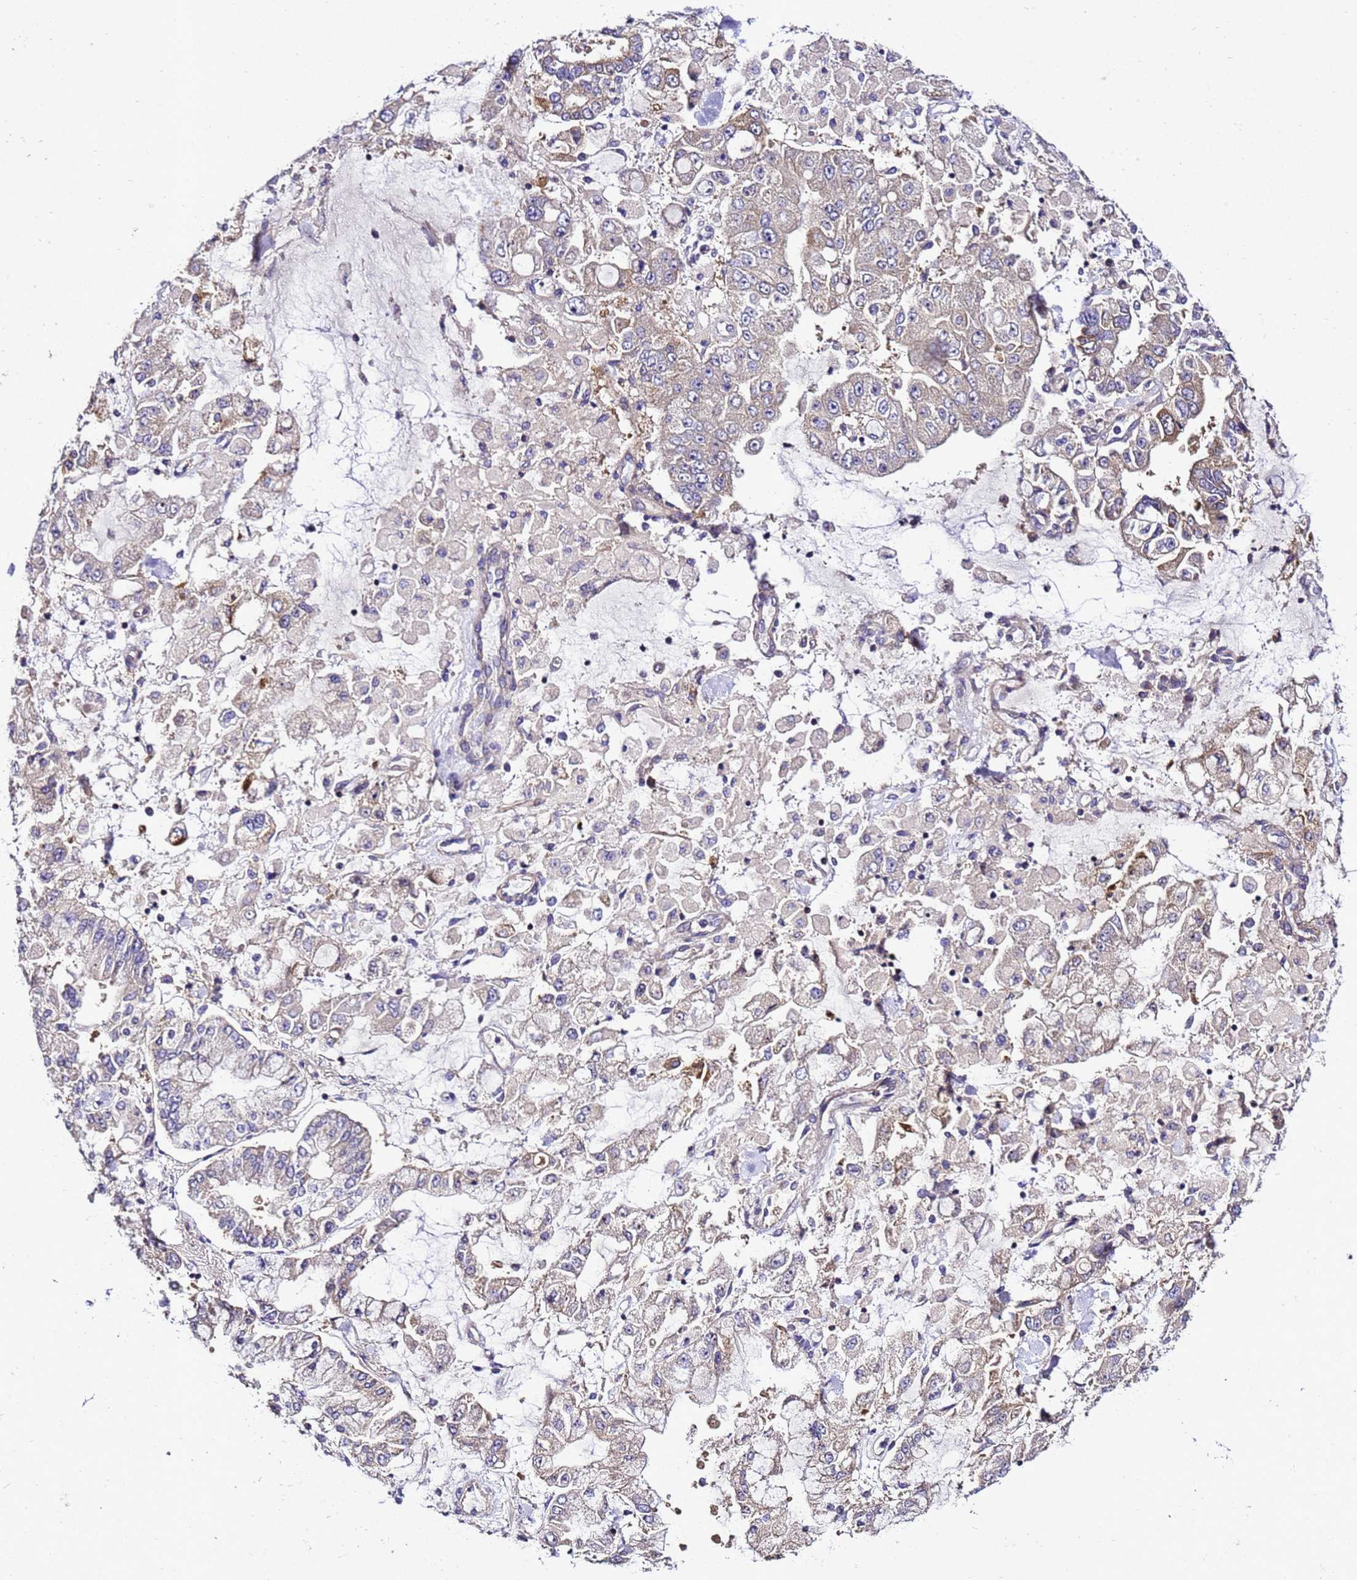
{"staining": {"intensity": "weak", "quantity": "<25%", "location": "cytoplasmic/membranous"}, "tissue": "stomach cancer", "cell_type": "Tumor cells", "image_type": "cancer", "snomed": [{"axis": "morphology", "description": "Normal tissue, NOS"}, {"axis": "morphology", "description": "Adenocarcinoma, NOS"}, {"axis": "topography", "description": "Stomach, upper"}, {"axis": "topography", "description": "Stomach"}], "caption": "Immunohistochemistry (IHC) histopathology image of human adenocarcinoma (stomach) stained for a protein (brown), which exhibits no expression in tumor cells.", "gene": "ZNF417", "patient": {"sex": "male", "age": 76}}